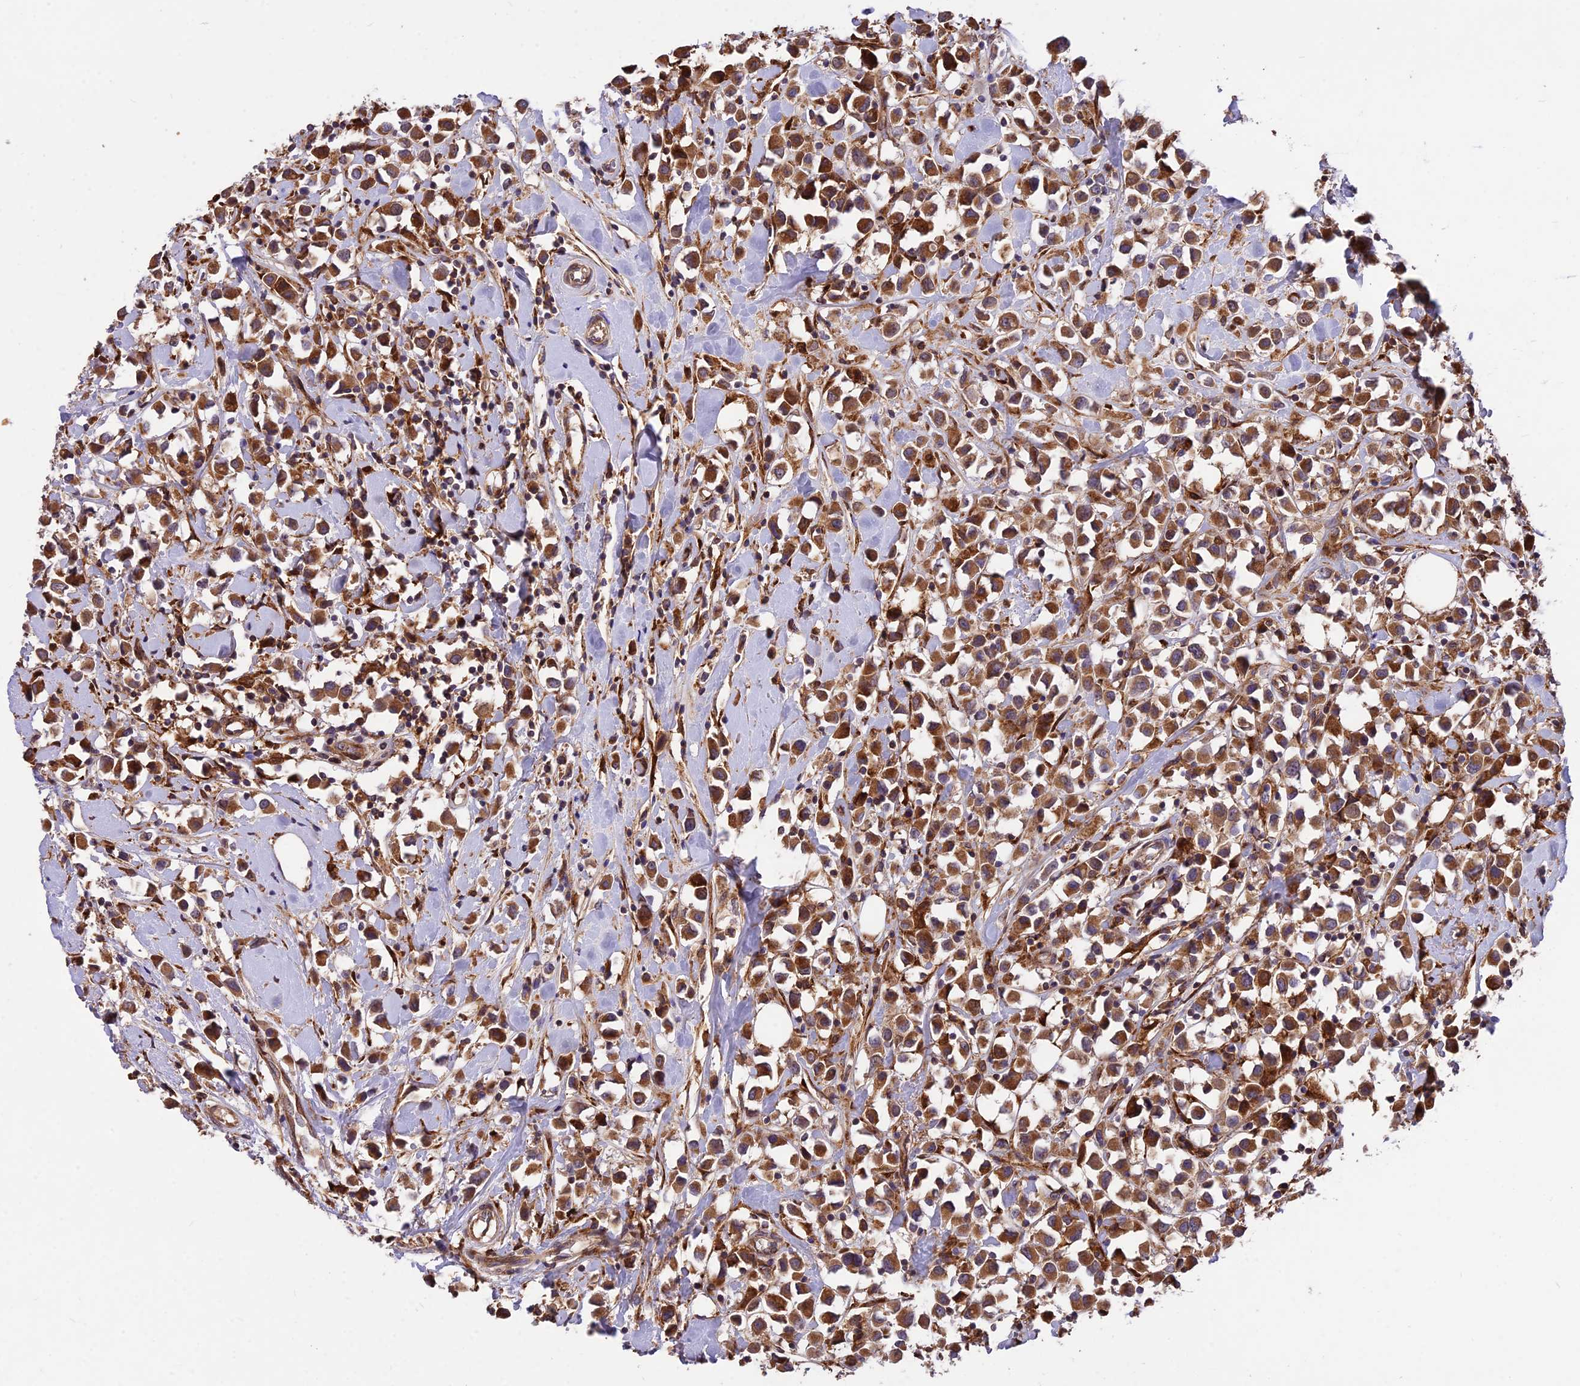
{"staining": {"intensity": "strong", "quantity": ">75%", "location": "cytoplasmic/membranous"}, "tissue": "breast cancer", "cell_type": "Tumor cells", "image_type": "cancer", "snomed": [{"axis": "morphology", "description": "Duct carcinoma"}, {"axis": "topography", "description": "Breast"}], "caption": "Immunohistochemical staining of human breast cancer (infiltrating ductal carcinoma) shows high levels of strong cytoplasmic/membranous staining in approximately >75% of tumor cells.", "gene": "ROCK1", "patient": {"sex": "female", "age": 61}}